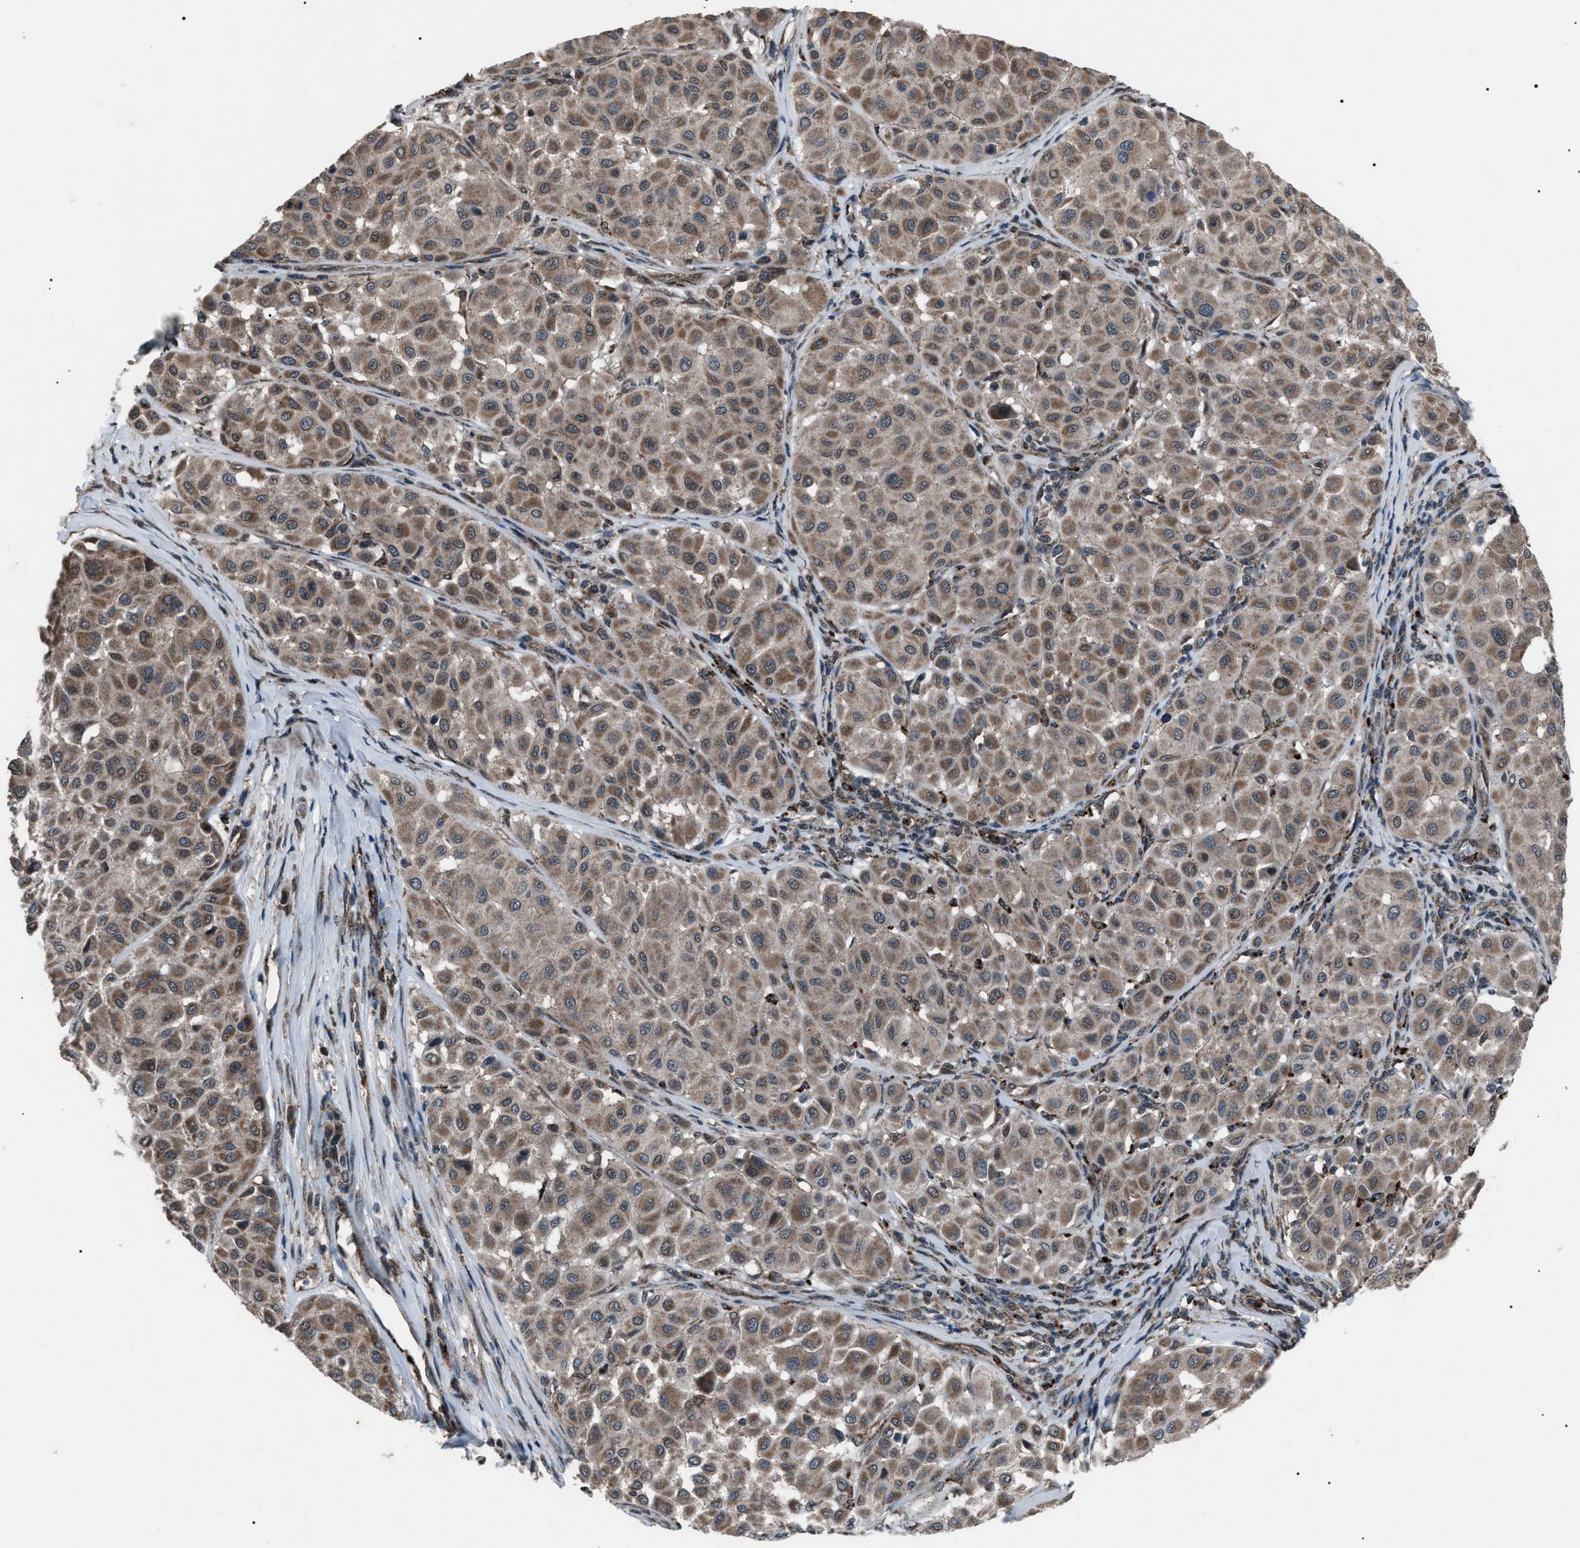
{"staining": {"intensity": "moderate", "quantity": ">75%", "location": "cytoplasmic/membranous"}, "tissue": "melanoma", "cell_type": "Tumor cells", "image_type": "cancer", "snomed": [{"axis": "morphology", "description": "Malignant melanoma, Metastatic site"}, {"axis": "topography", "description": "Soft tissue"}], "caption": "Immunohistochemistry (IHC) of malignant melanoma (metastatic site) demonstrates medium levels of moderate cytoplasmic/membranous expression in about >75% of tumor cells.", "gene": "ZFAND2A", "patient": {"sex": "male", "age": 41}}